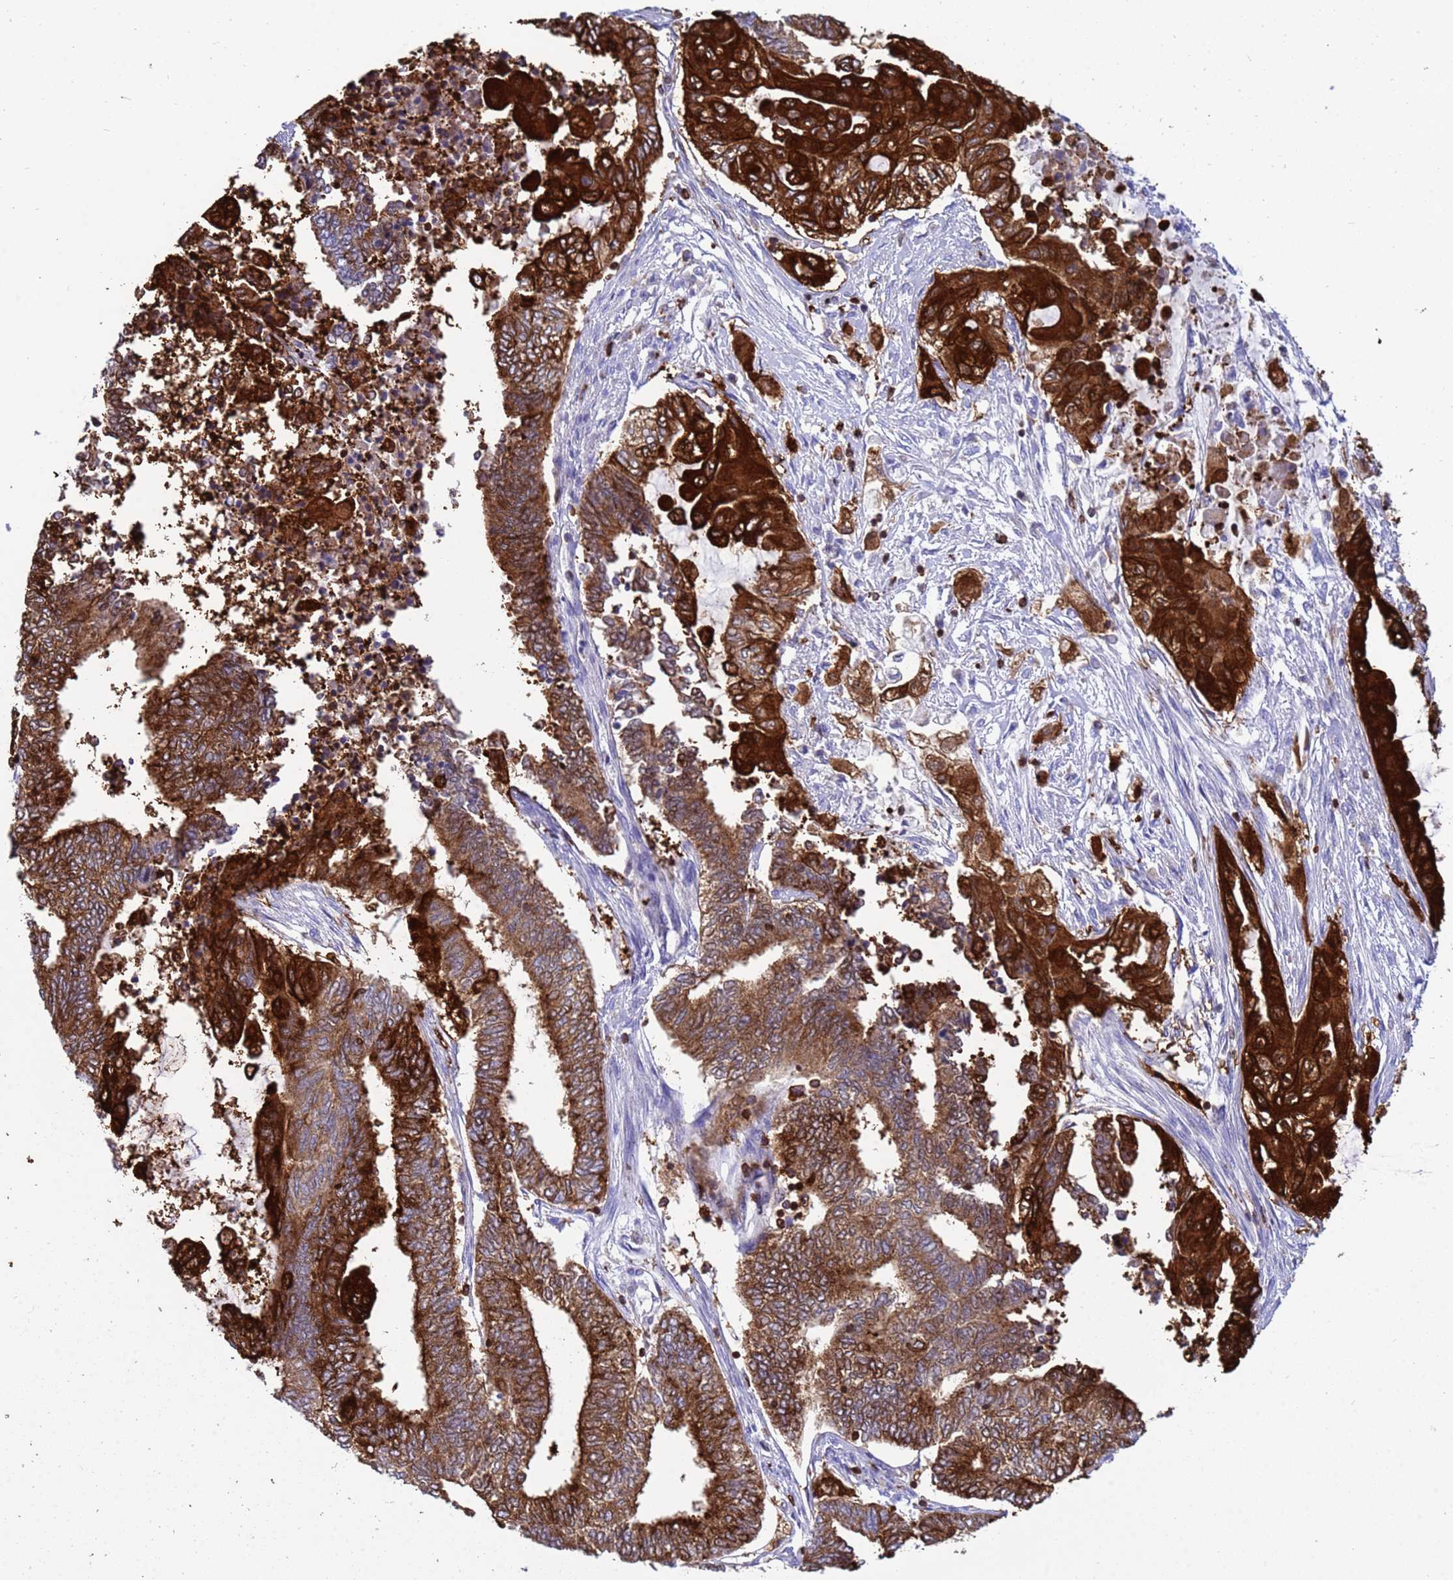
{"staining": {"intensity": "strong", "quantity": ">75%", "location": "cytoplasmic/membranous"}, "tissue": "endometrial cancer", "cell_type": "Tumor cells", "image_type": "cancer", "snomed": [{"axis": "morphology", "description": "Adenocarcinoma, NOS"}, {"axis": "topography", "description": "Uterus"}, {"axis": "topography", "description": "Endometrium"}], "caption": "This photomicrograph displays immunohistochemistry (IHC) staining of human endometrial cancer (adenocarcinoma), with high strong cytoplasmic/membranous positivity in about >75% of tumor cells.", "gene": "EZR", "patient": {"sex": "female", "age": 70}}